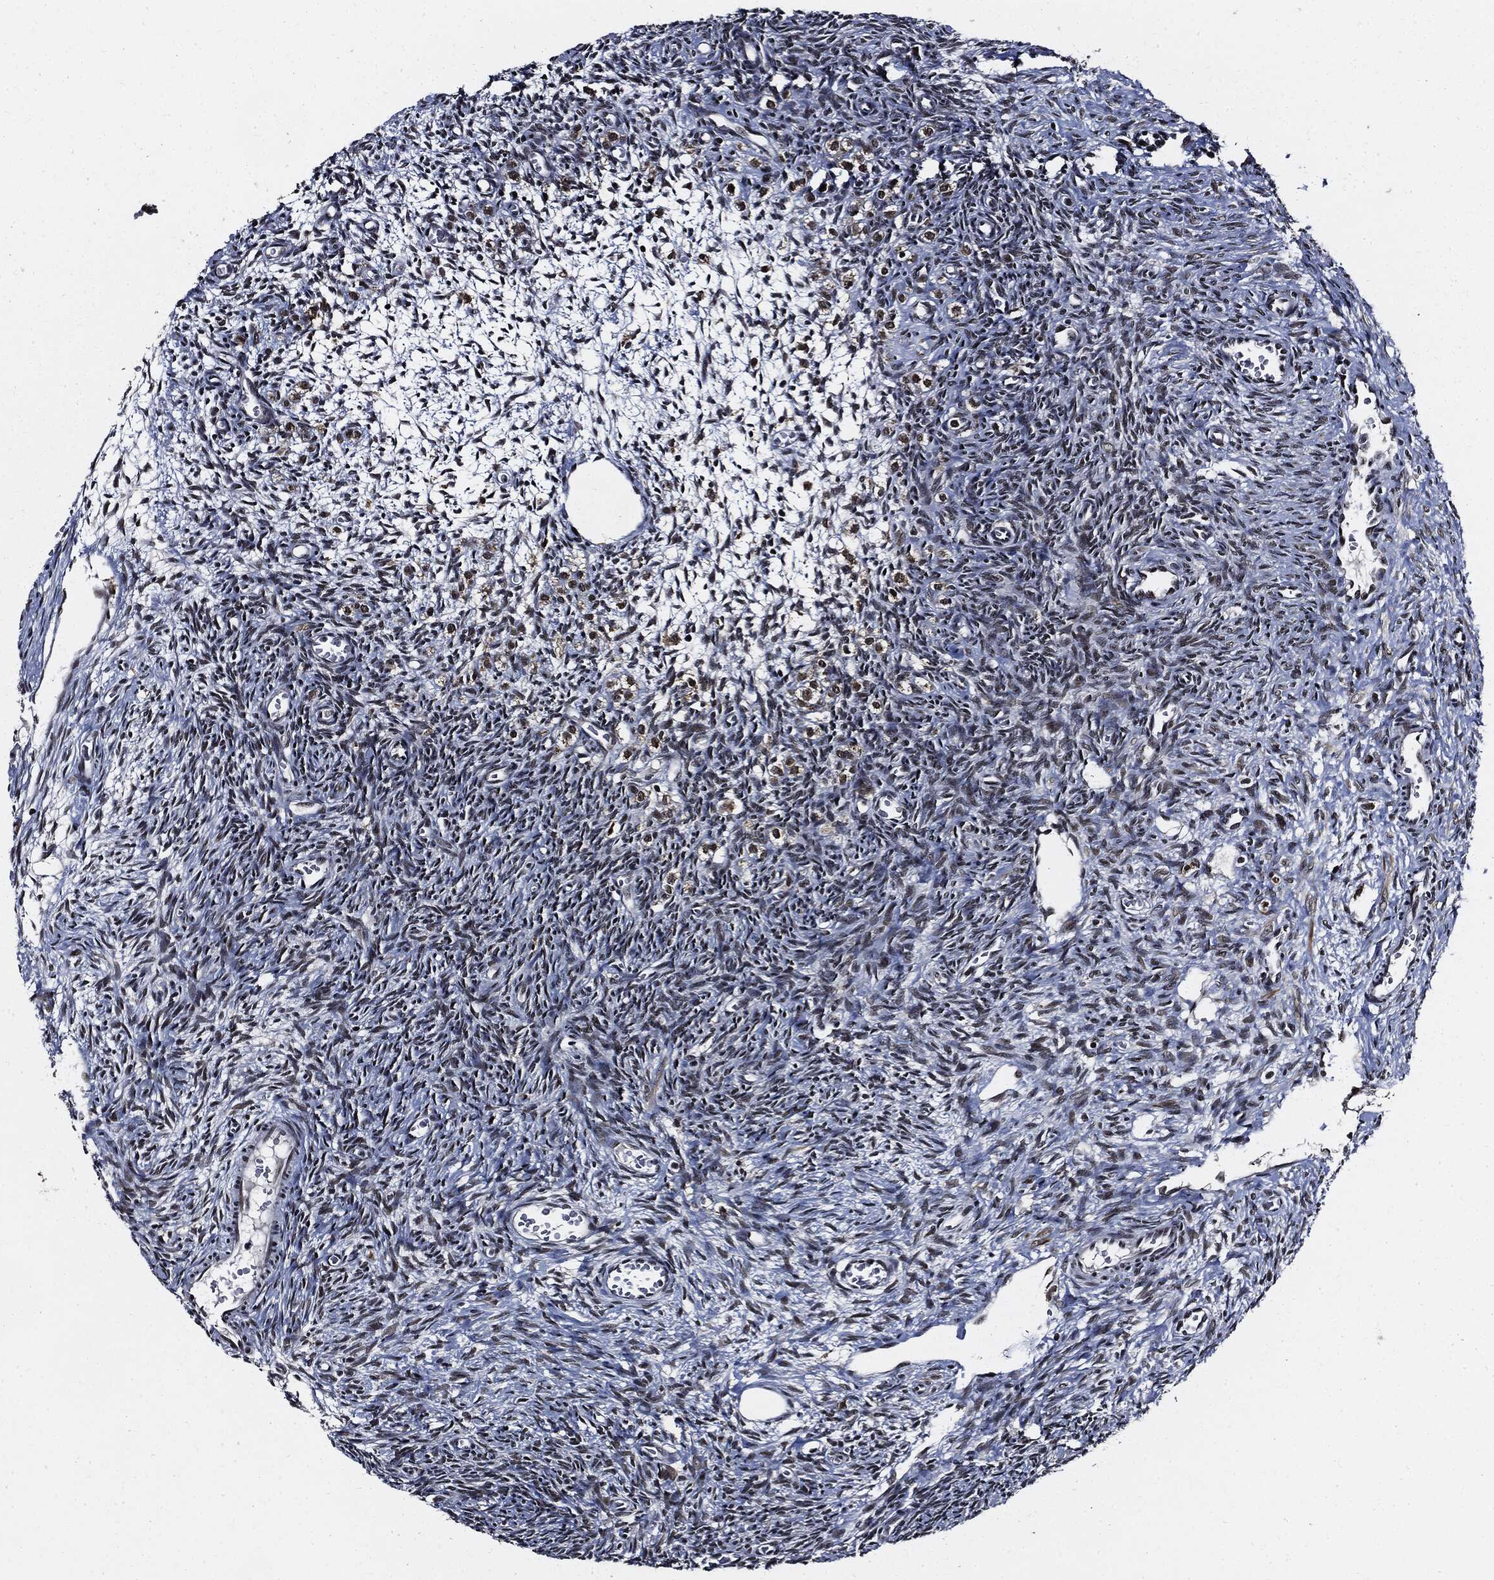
{"staining": {"intensity": "weak", "quantity": "25%-75%", "location": "nuclear"}, "tissue": "ovary", "cell_type": "Follicle cells", "image_type": "normal", "snomed": [{"axis": "morphology", "description": "Normal tissue, NOS"}, {"axis": "topography", "description": "Ovary"}], "caption": "A high-resolution image shows immunohistochemistry (IHC) staining of benign ovary, which displays weak nuclear positivity in approximately 25%-75% of follicle cells.", "gene": "SUGT1", "patient": {"sex": "female", "age": 27}}